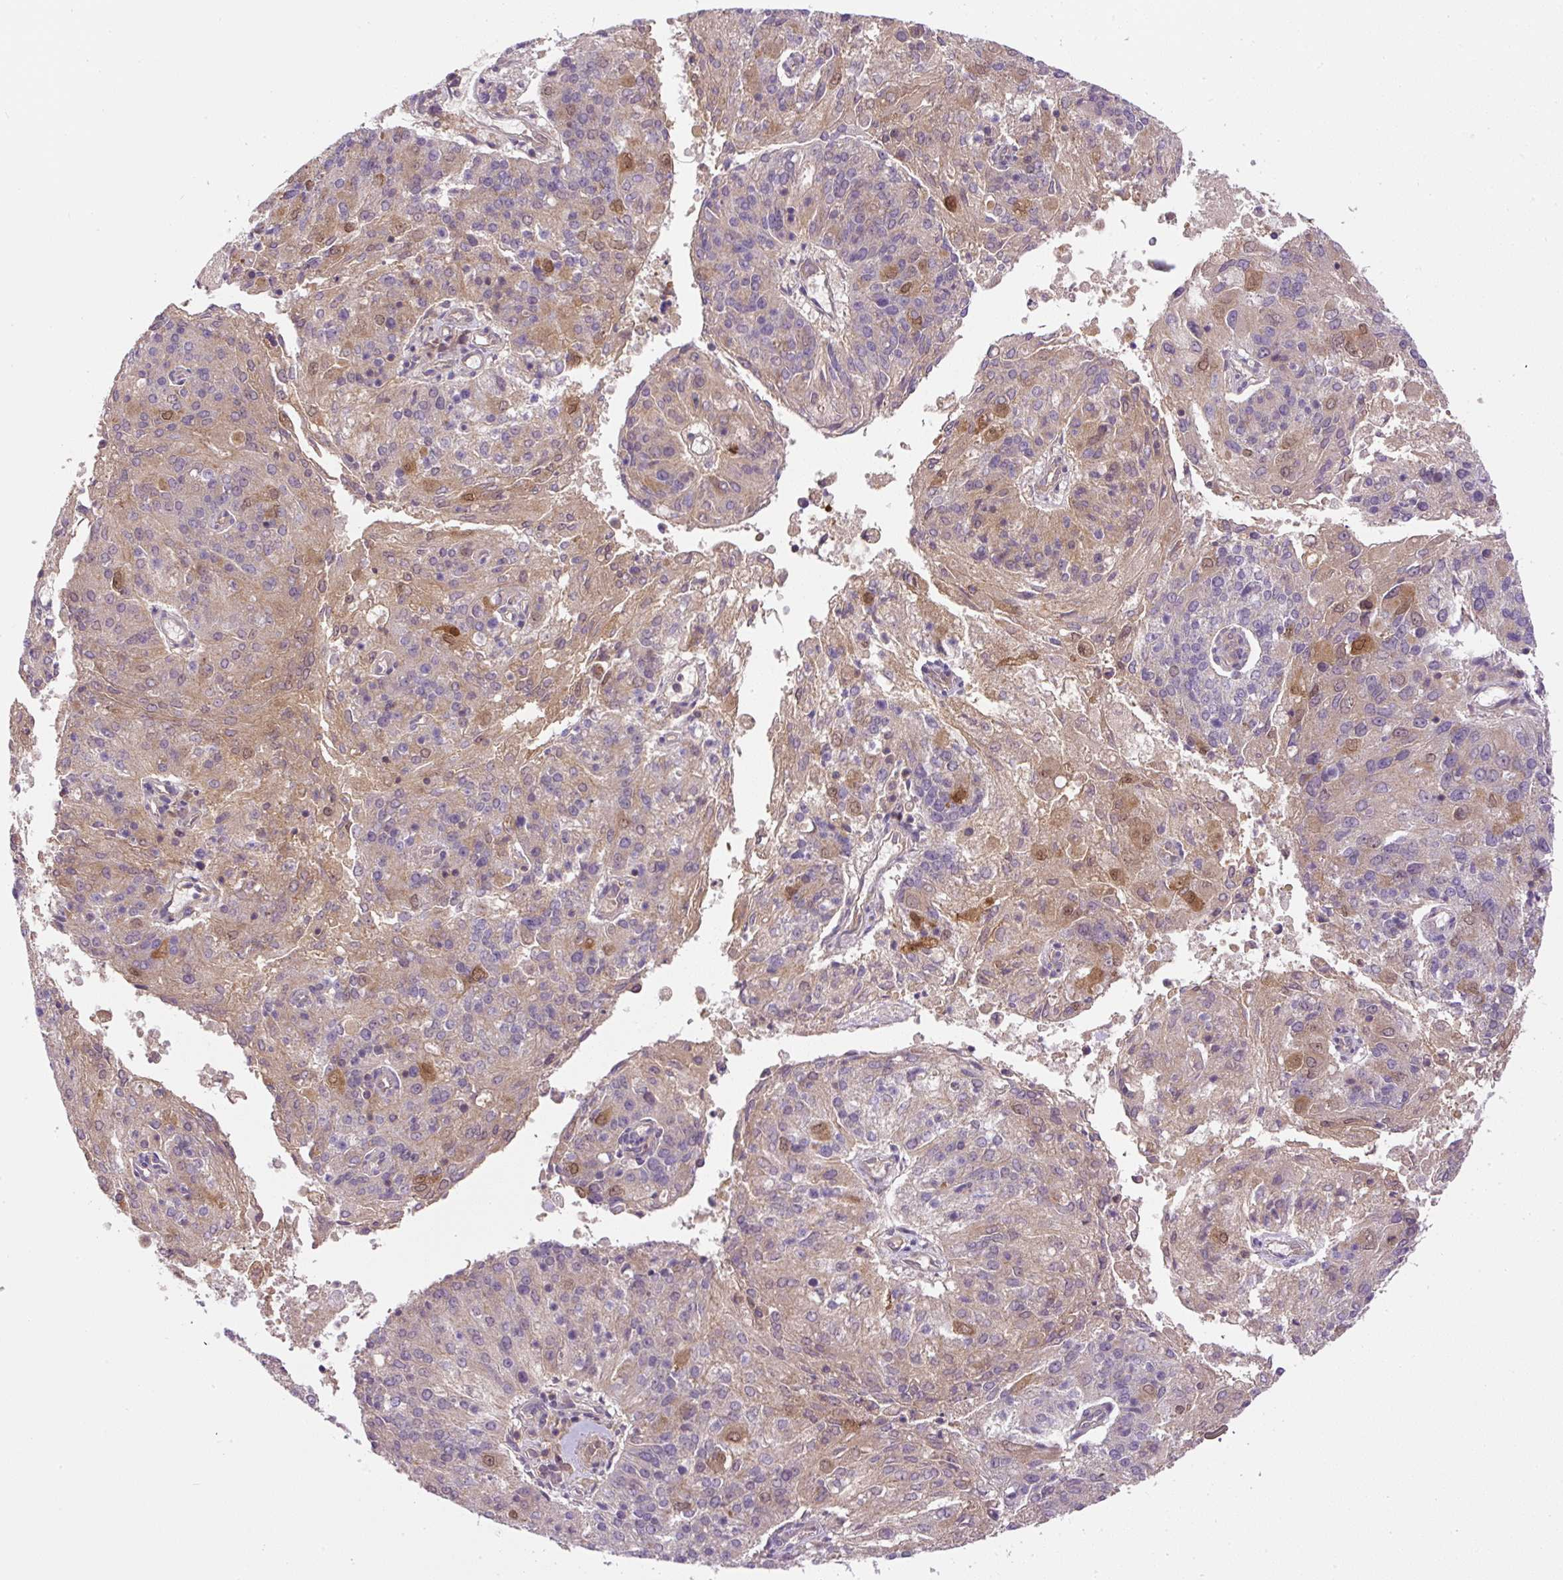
{"staining": {"intensity": "moderate", "quantity": "<25%", "location": "cytoplasmic/membranous,nuclear"}, "tissue": "endometrial cancer", "cell_type": "Tumor cells", "image_type": "cancer", "snomed": [{"axis": "morphology", "description": "Adenocarcinoma, NOS"}, {"axis": "topography", "description": "Endometrium"}], "caption": "Protein expression analysis of endometrial adenocarcinoma displays moderate cytoplasmic/membranous and nuclear positivity in approximately <25% of tumor cells. (Stains: DAB (3,3'-diaminobenzidine) in brown, nuclei in blue, Microscopy: brightfield microscopy at high magnification).", "gene": "CCDC28A", "patient": {"sex": "female", "age": 82}}